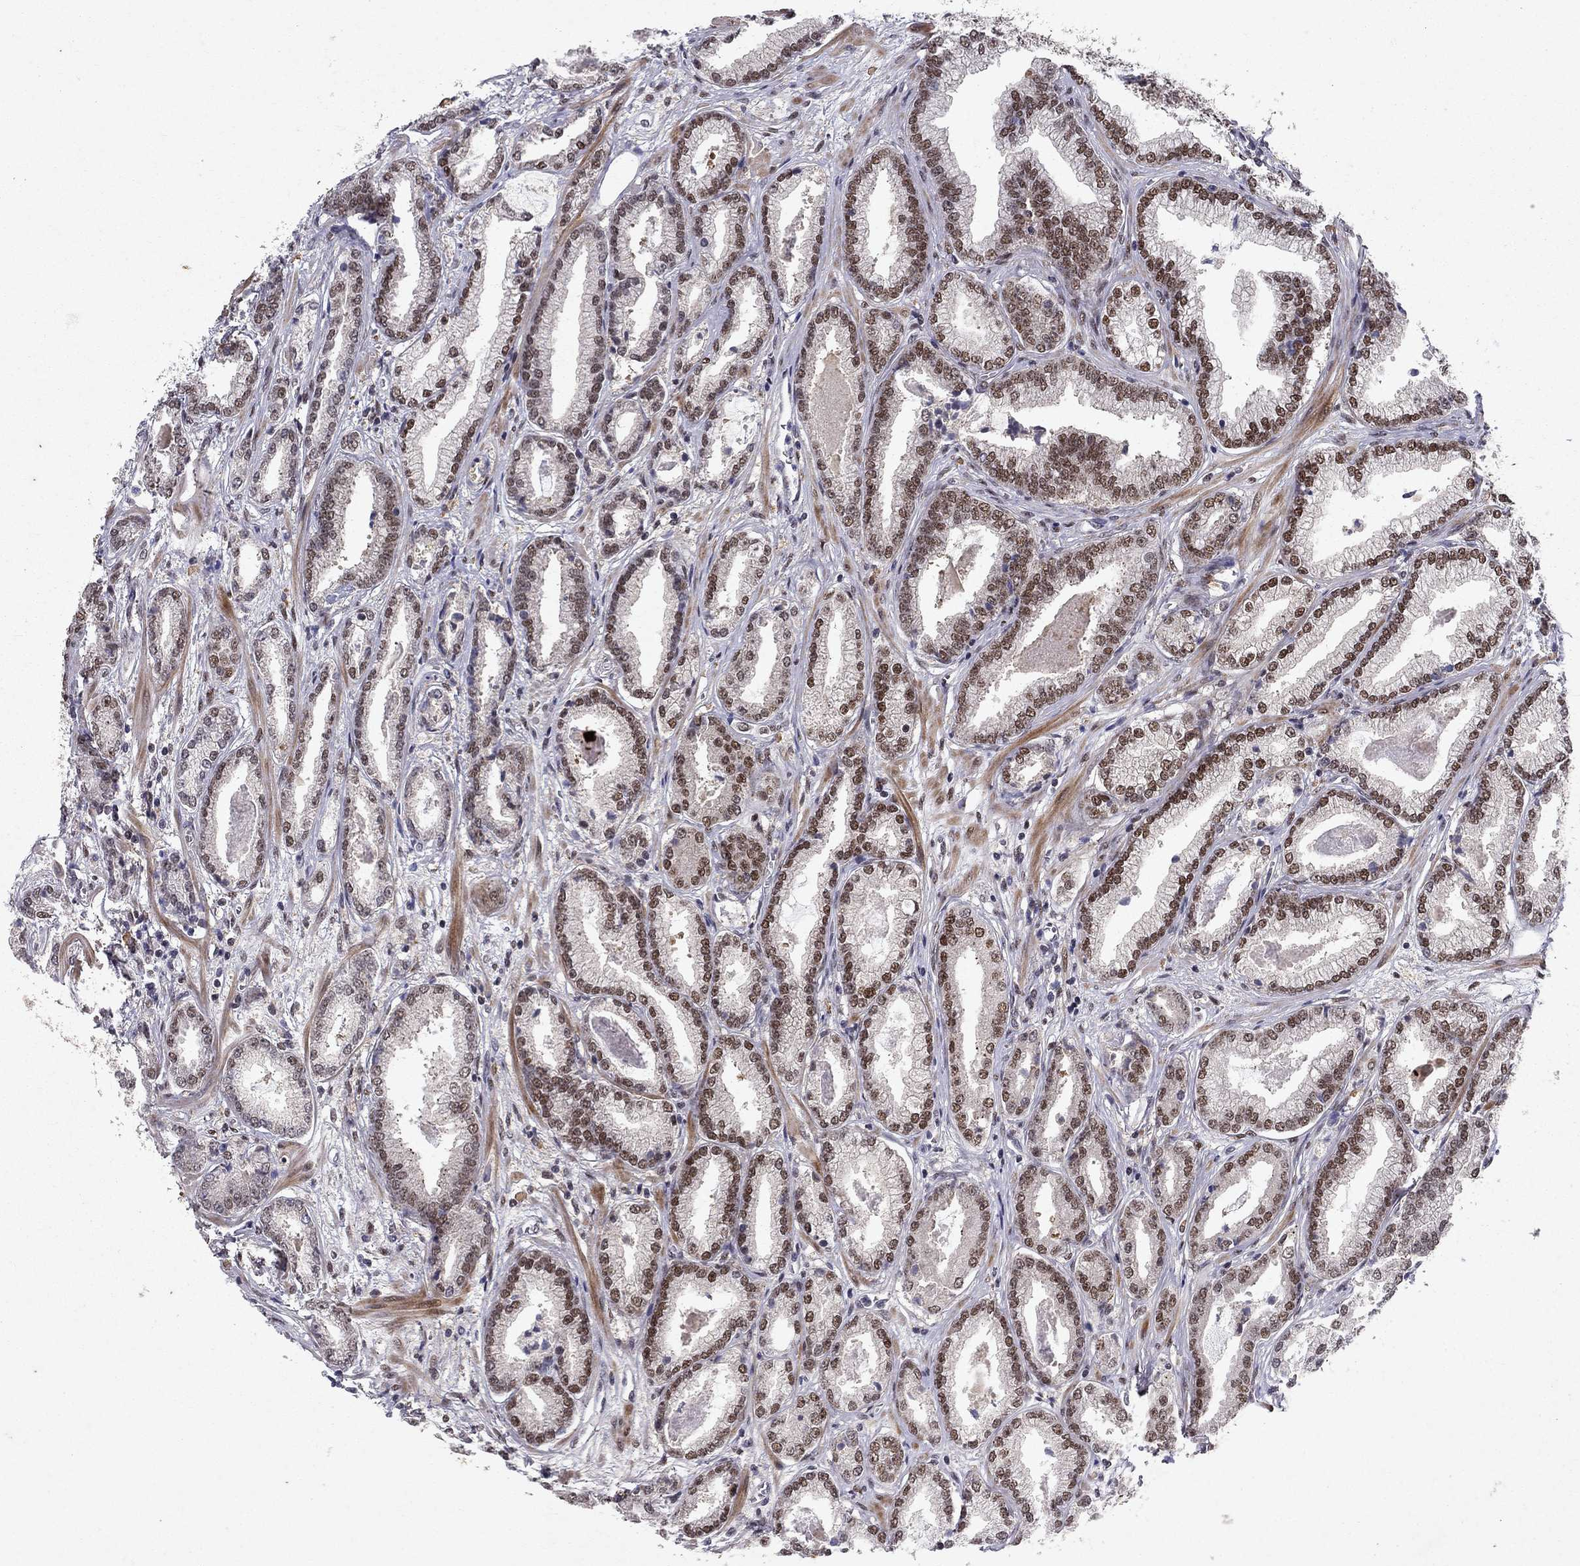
{"staining": {"intensity": "moderate", "quantity": ">75%", "location": "nuclear"}, "tissue": "prostate cancer", "cell_type": "Tumor cells", "image_type": "cancer", "snomed": [{"axis": "morphology", "description": "Adenocarcinoma, Low grade"}, {"axis": "topography", "description": "Prostate"}], "caption": "Protein expression analysis of adenocarcinoma (low-grade) (prostate) shows moderate nuclear staining in about >75% of tumor cells.", "gene": "CRTC1", "patient": {"sex": "male", "age": 68}}